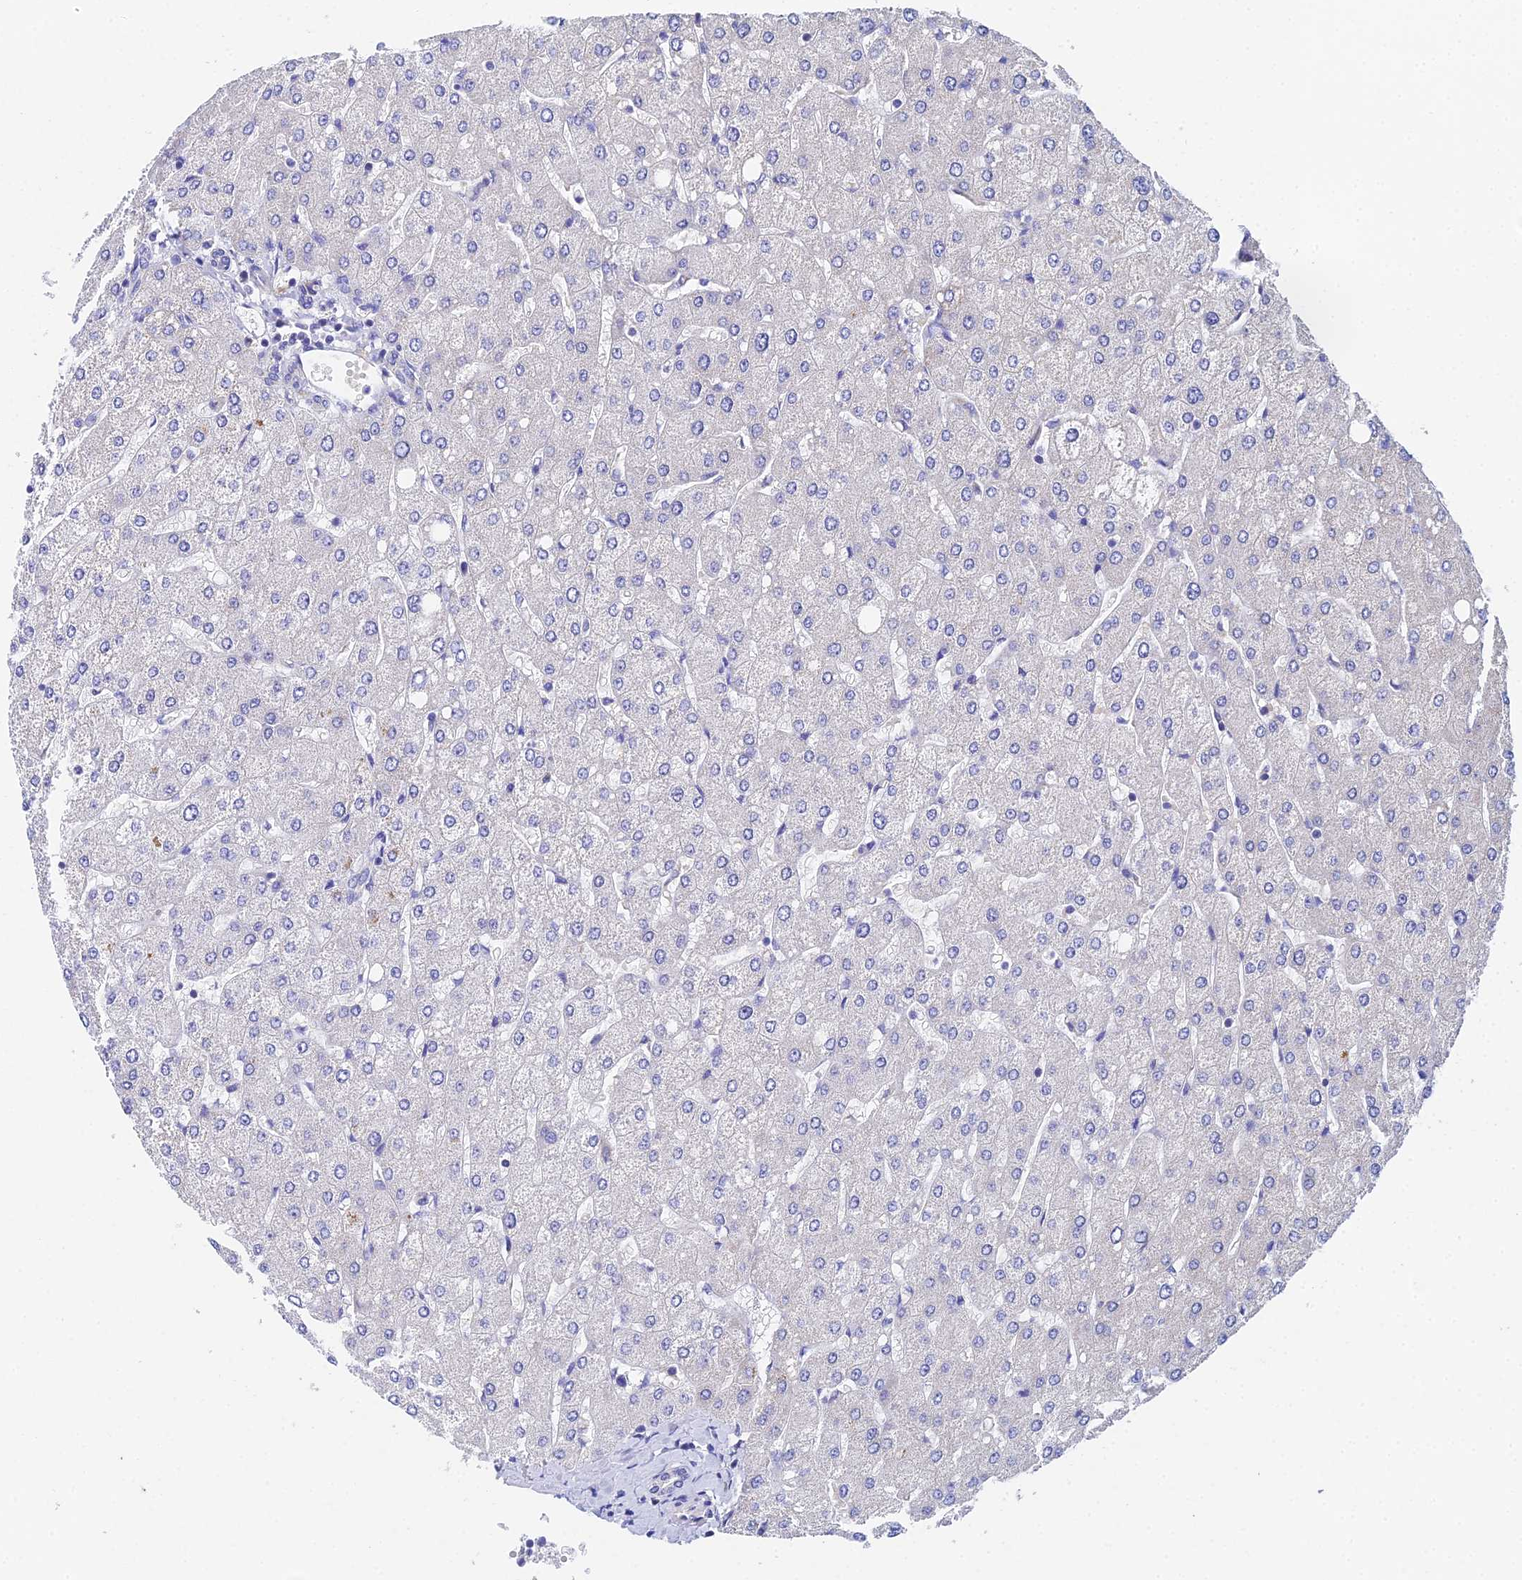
{"staining": {"intensity": "negative", "quantity": "none", "location": "none"}, "tissue": "liver", "cell_type": "Cholangiocytes", "image_type": "normal", "snomed": [{"axis": "morphology", "description": "Normal tissue, NOS"}, {"axis": "topography", "description": "Liver"}], "caption": "An IHC image of benign liver is shown. There is no staining in cholangiocytes of liver. The staining was performed using DAB to visualize the protein expression in brown, while the nuclei were stained in blue with hematoxylin (Magnification: 20x).", "gene": "UBE2L3", "patient": {"sex": "male", "age": 55}}